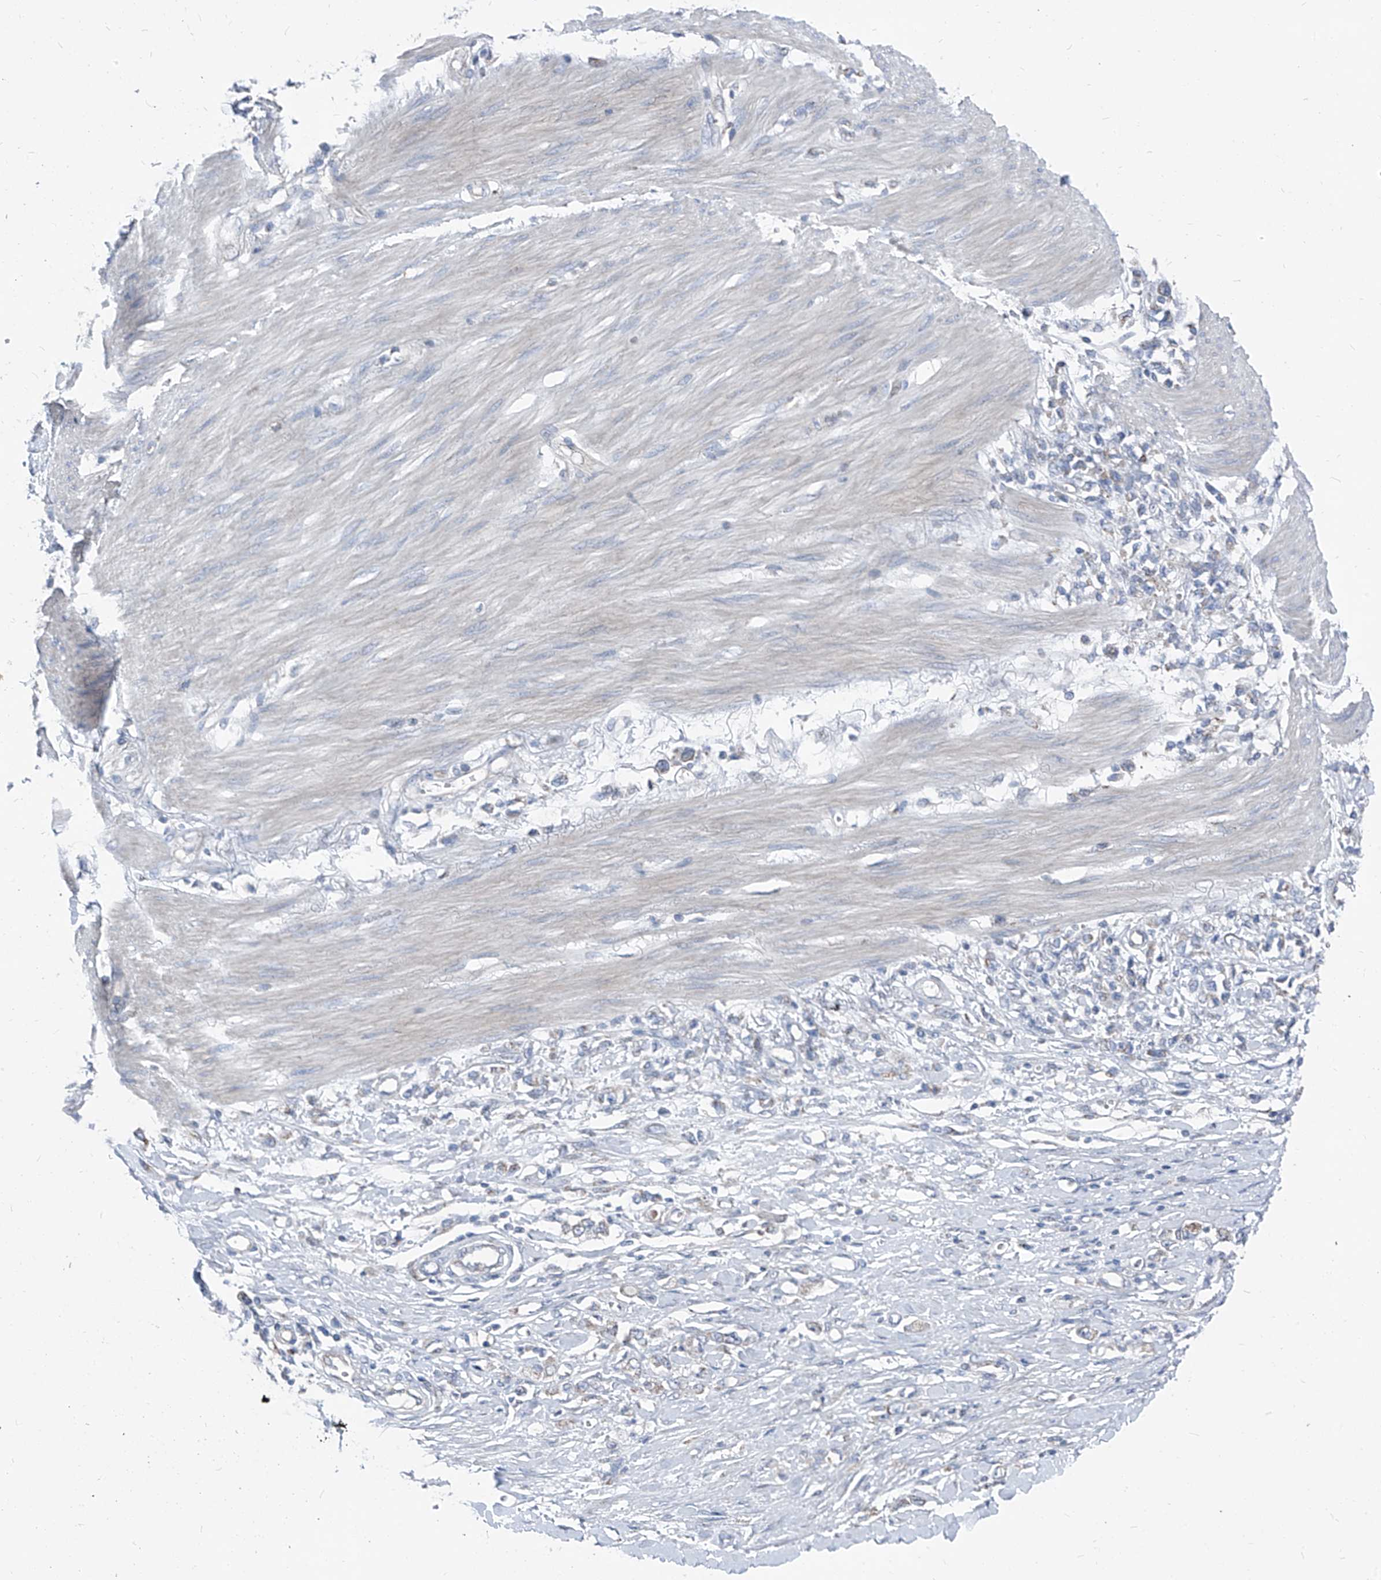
{"staining": {"intensity": "negative", "quantity": "none", "location": "none"}, "tissue": "stomach cancer", "cell_type": "Tumor cells", "image_type": "cancer", "snomed": [{"axis": "morphology", "description": "Adenocarcinoma, NOS"}, {"axis": "topography", "description": "Stomach"}], "caption": "Tumor cells show no significant staining in stomach cancer (adenocarcinoma).", "gene": "AGPS", "patient": {"sex": "female", "age": 76}}